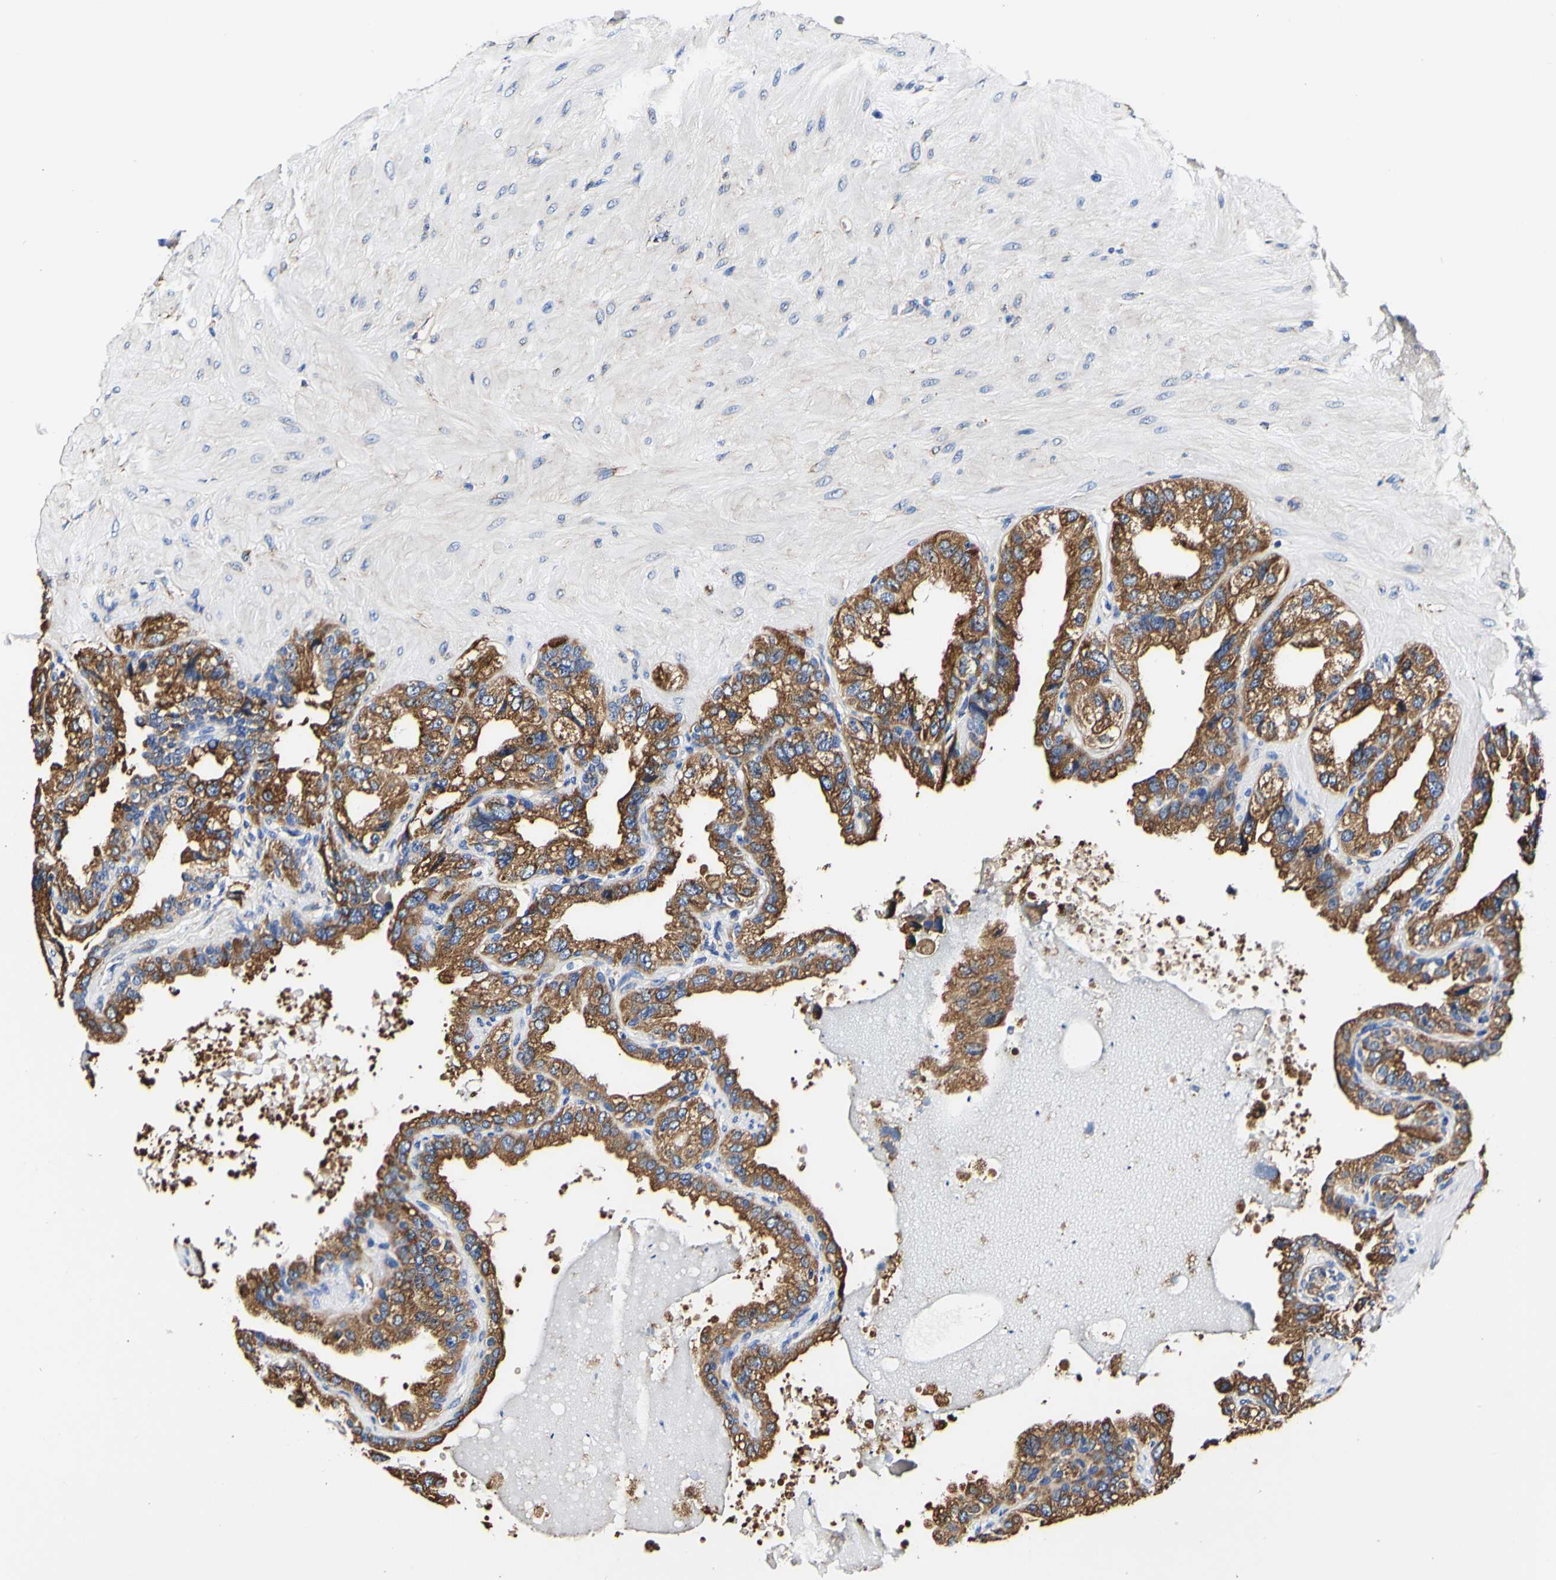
{"staining": {"intensity": "strong", "quantity": ">75%", "location": "cytoplasmic/membranous"}, "tissue": "seminal vesicle", "cell_type": "Glandular cells", "image_type": "normal", "snomed": [{"axis": "morphology", "description": "Normal tissue, NOS"}, {"axis": "topography", "description": "Seminal veicle"}], "caption": "An image of human seminal vesicle stained for a protein exhibits strong cytoplasmic/membranous brown staining in glandular cells. Using DAB (brown) and hematoxylin (blue) stains, captured at high magnification using brightfield microscopy.", "gene": "P4HB", "patient": {"sex": "male", "age": 68}}